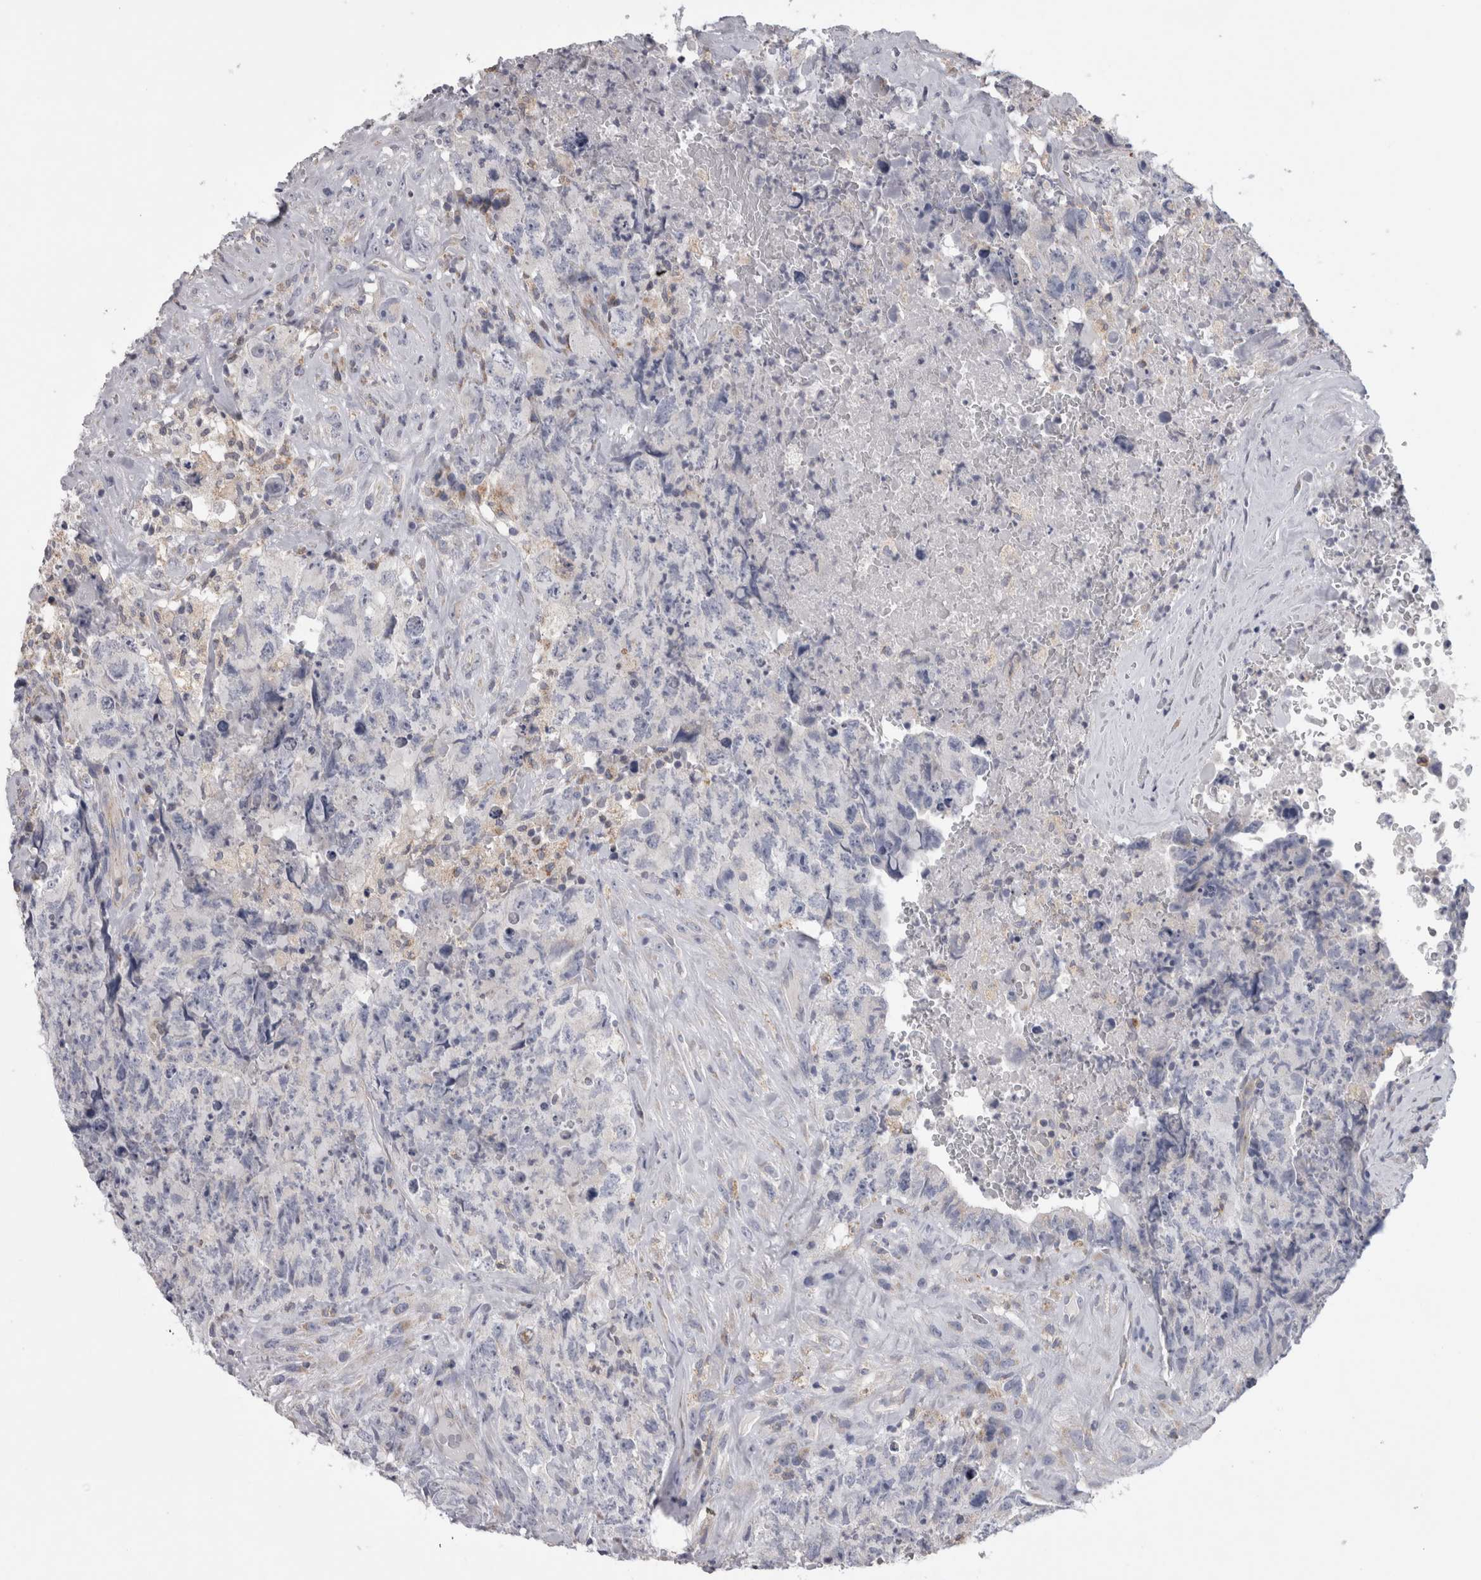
{"staining": {"intensity": "negative", "quantity": "none", "location": "none"}, "tissue": "testis cancer", "cell_type": "Tumor cells", "image_type": "cancer", "snomed": [{"axis": "morphology", "description": "Carcinoma, Embryonal, NOS"}, {"axis": "topography", "description": "Testis"}], "caption": "Tumor cells are negative for brown protein staining in testis embryonal carcinoma.", "gene": "DHRS4", "patient": {"sex": "male", "age": 32}}